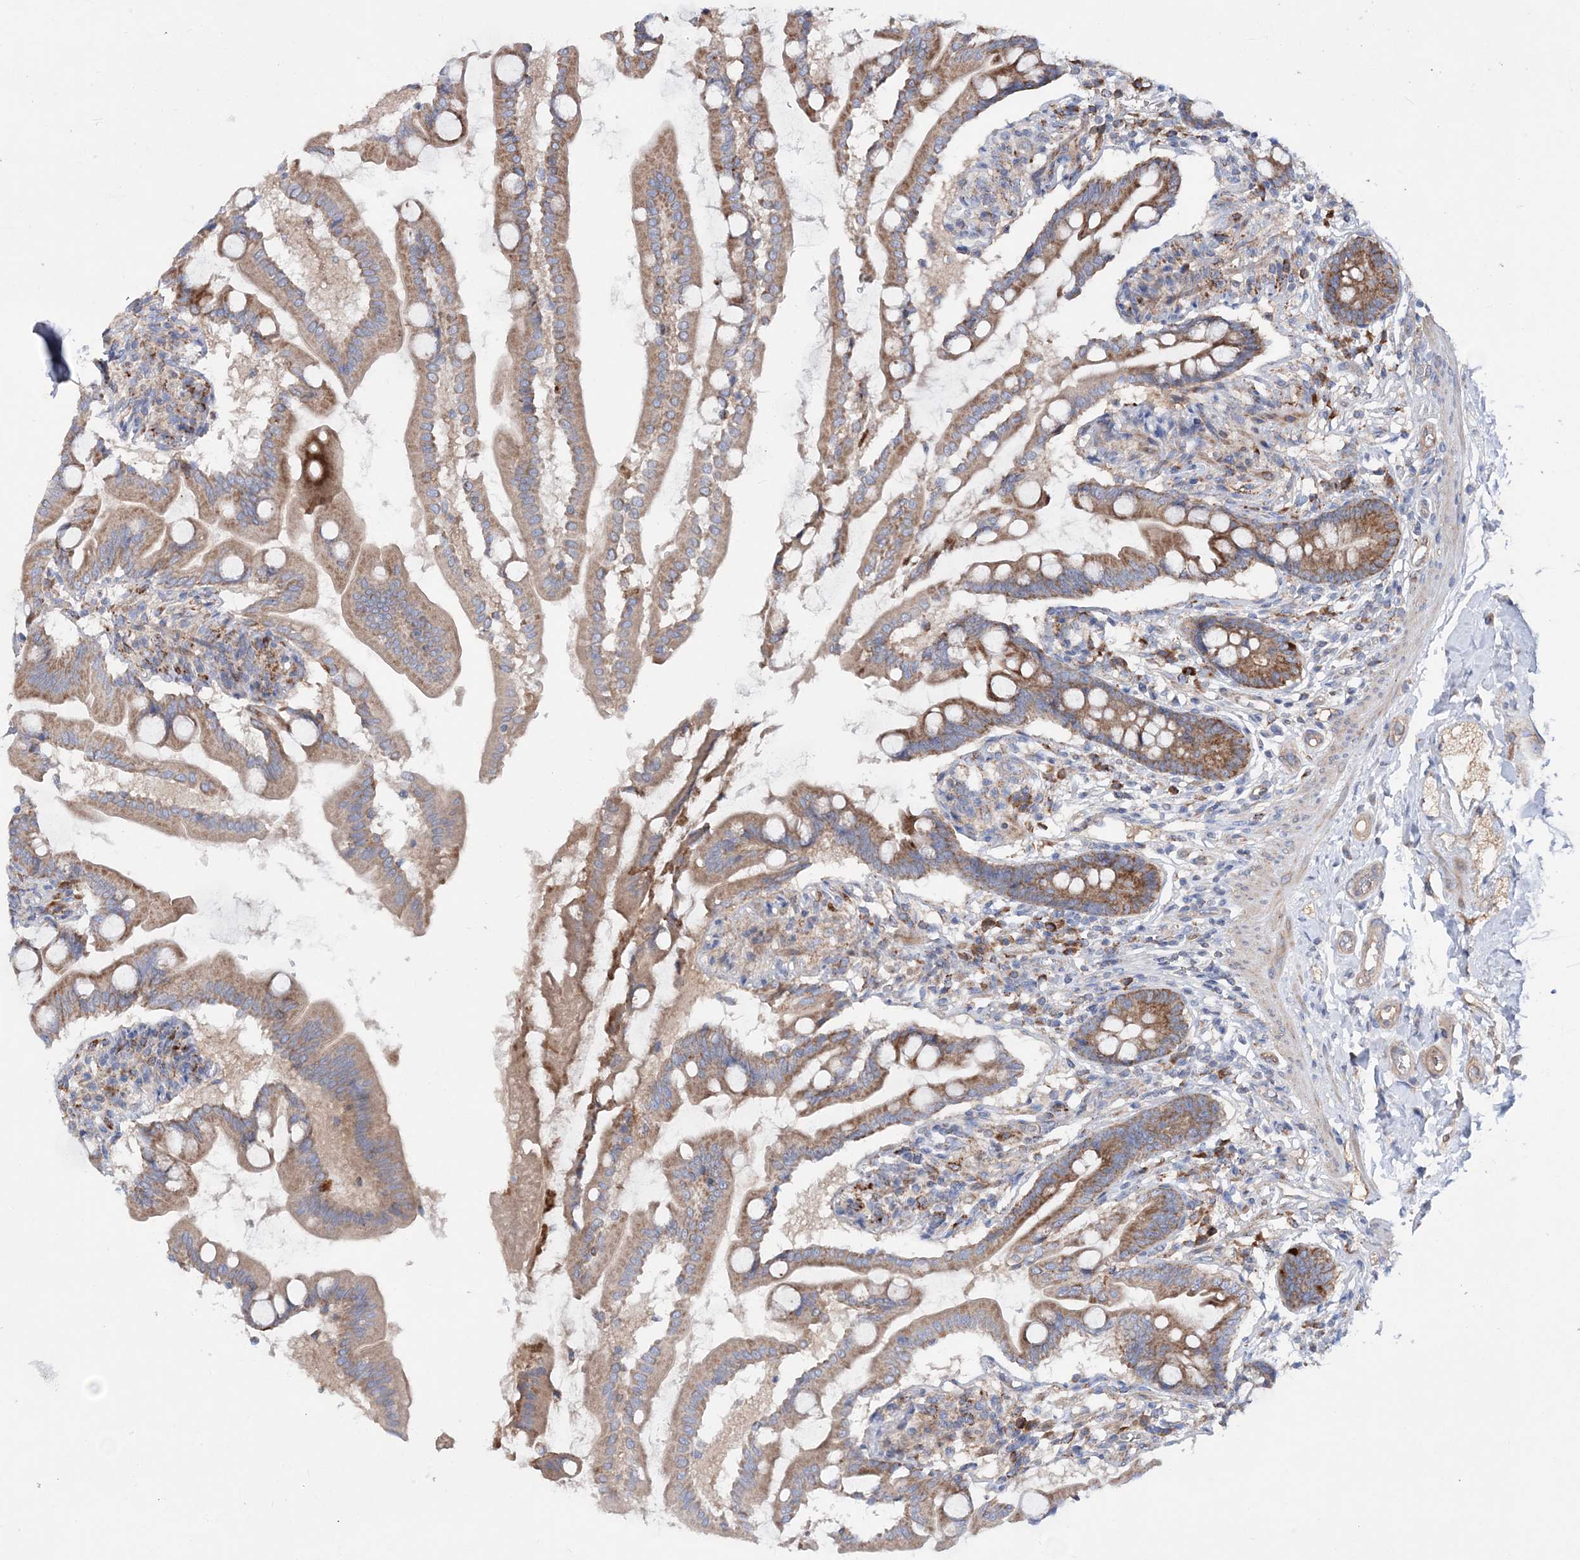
{"staining": {"intensity": "moderate", "quantity": ">75%", "location": "cytoplasmic/membranous"}, "tissue": "small intestine", "cell_type": "Glandular cells", "image_type": "normal", "snomed": [{"axis": "morphology", "description": "Normal tissue, NOS"}, {"axis": "topography", "description": "Small intestine"}], "caption": "Immunohistochemistry (IHC) staining of benign small intestine, which displays medium levels of moderate cytoplasmic/membranous expression in about >75% of glandular cells indicating moderate cytoplasmic/membranous protein positivity. The staining was performed using DAB (brown) for protein detection and nuclei were counterstained in hematoxylin (blue).", "gene": "NGLY1", "patient": {"sex": "female", "age": 56}}